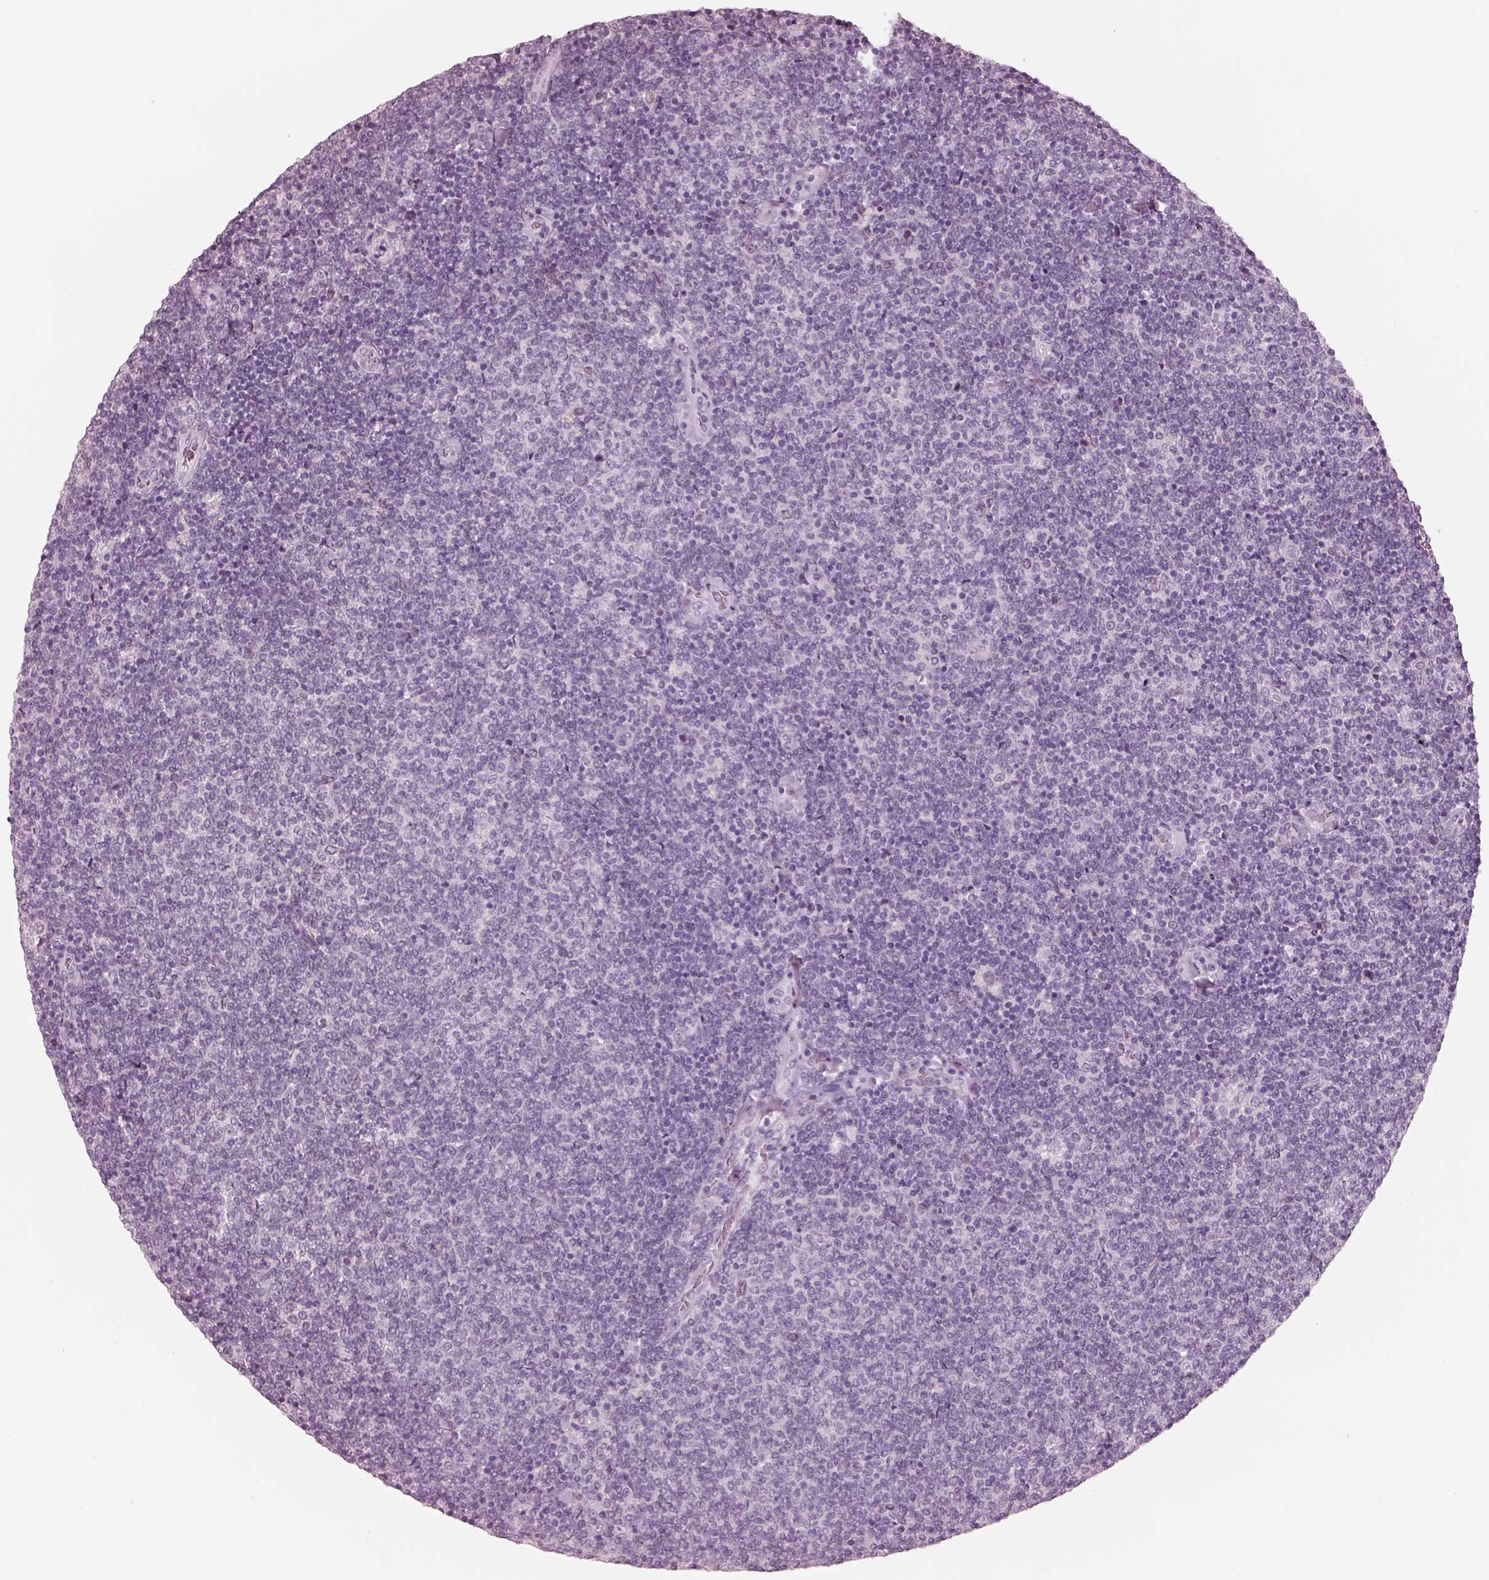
{"staining": {"intensity": "negative", "quantity": "none", "location": "none"}, "tissue": "lymphoma", "cell_type": "Tumor cells", "image_type": "cancer", "snomed": [{"axis": "morphology", "description": "Malignant lymphoma, non-Hodgkin's type, Low grade"}, {"axis": "topography", "description": "Lymph node"}], "caption": "The image displays no staining of tumor cells in lymphoma.", "gene": "KRTAP24-1", "patient": {"sex": "male", "age": 52}}